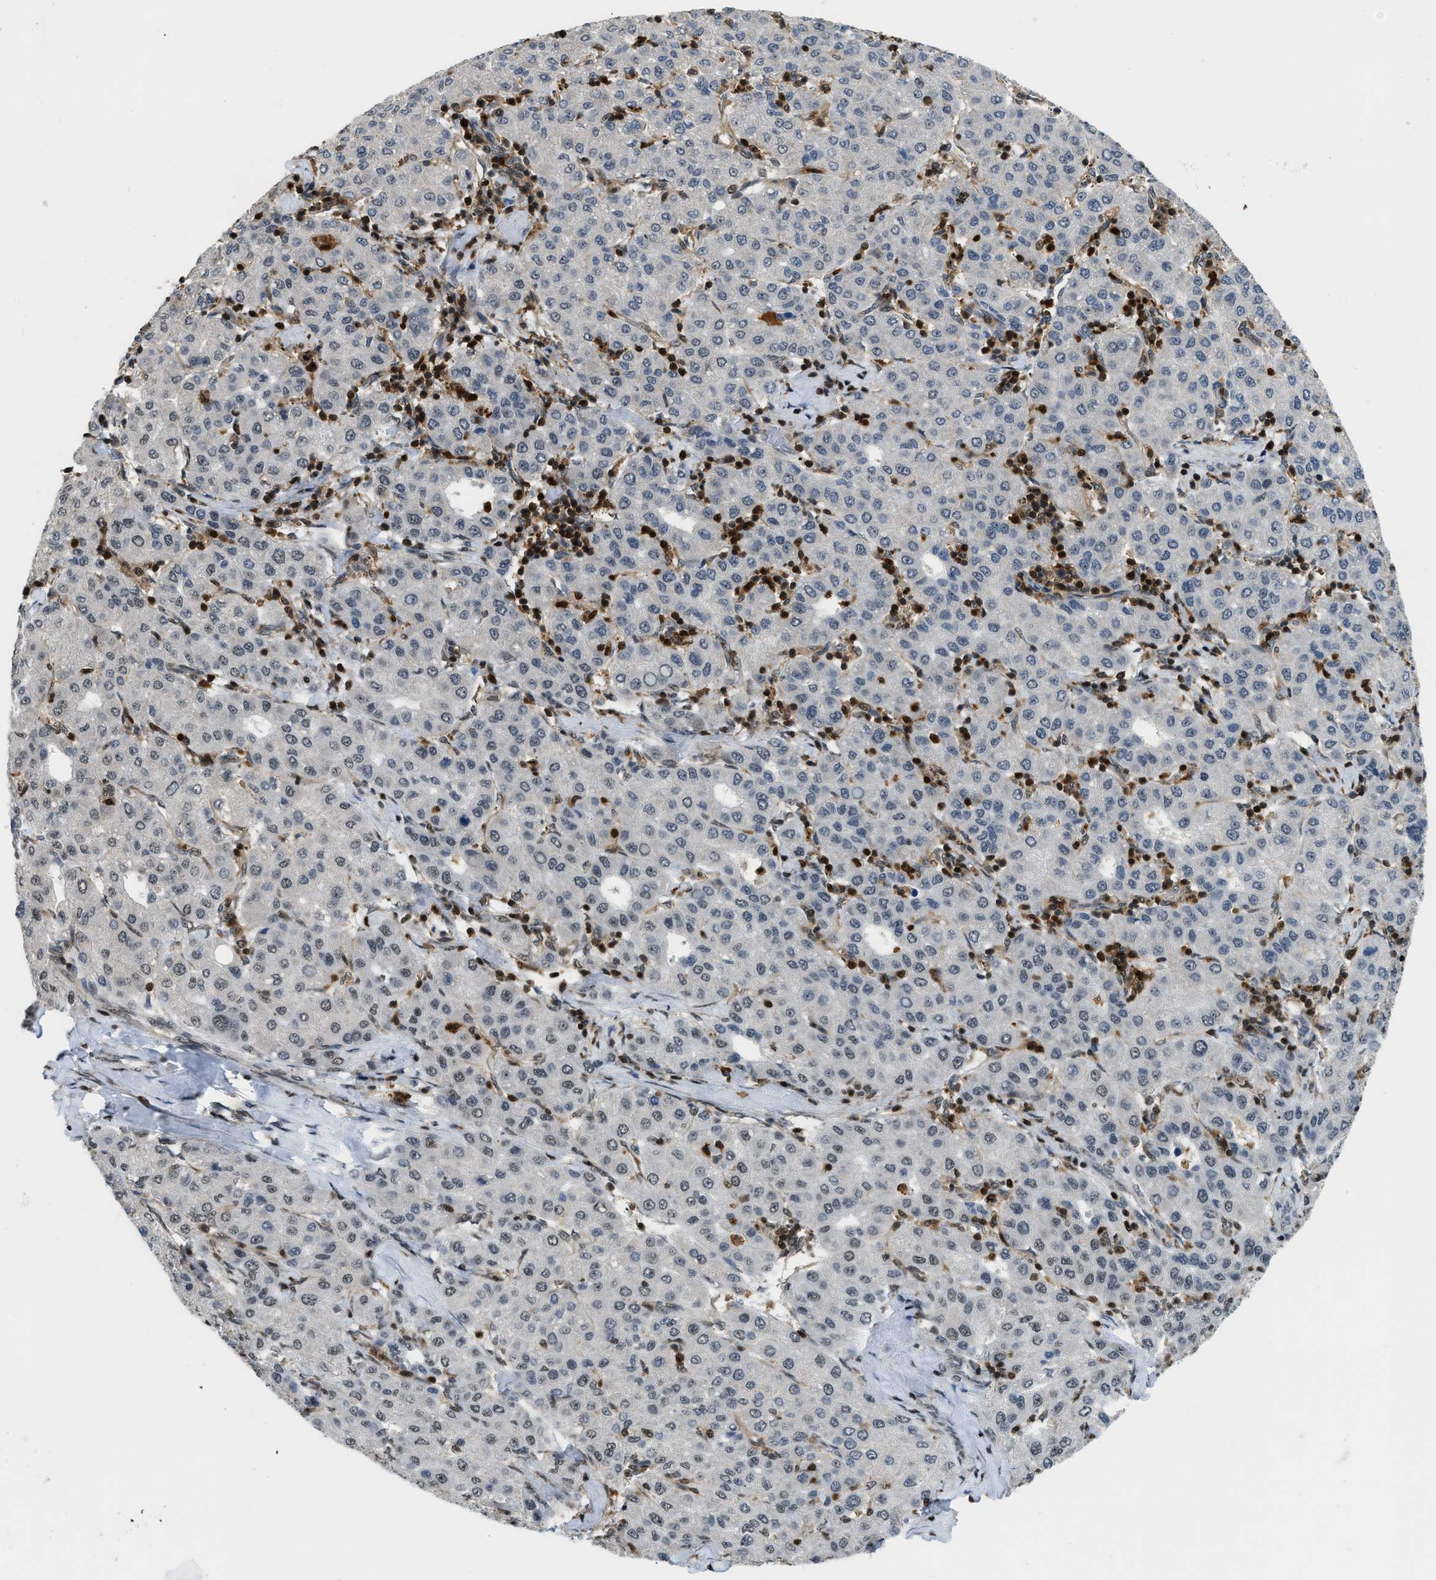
{"staining": {"intensity": "weak", "quantity": "<25%", "location": "nuclear"}, "tissue": "liver cancer", "cell_type": "Tumor cells", "image_type": "cancer", "snomed": [{"axis": "morphology", "description": "Carcinoma, Hepatocellular, NOS"}, {"axis": "topography", "description": "Liver"}], "caption": "The photomicrograph shows no significant staining in tumor cells of hepatocellular carcinoma (liver).", "gene": "E2F1", "patient": {"sex": "male", "age": 65}}